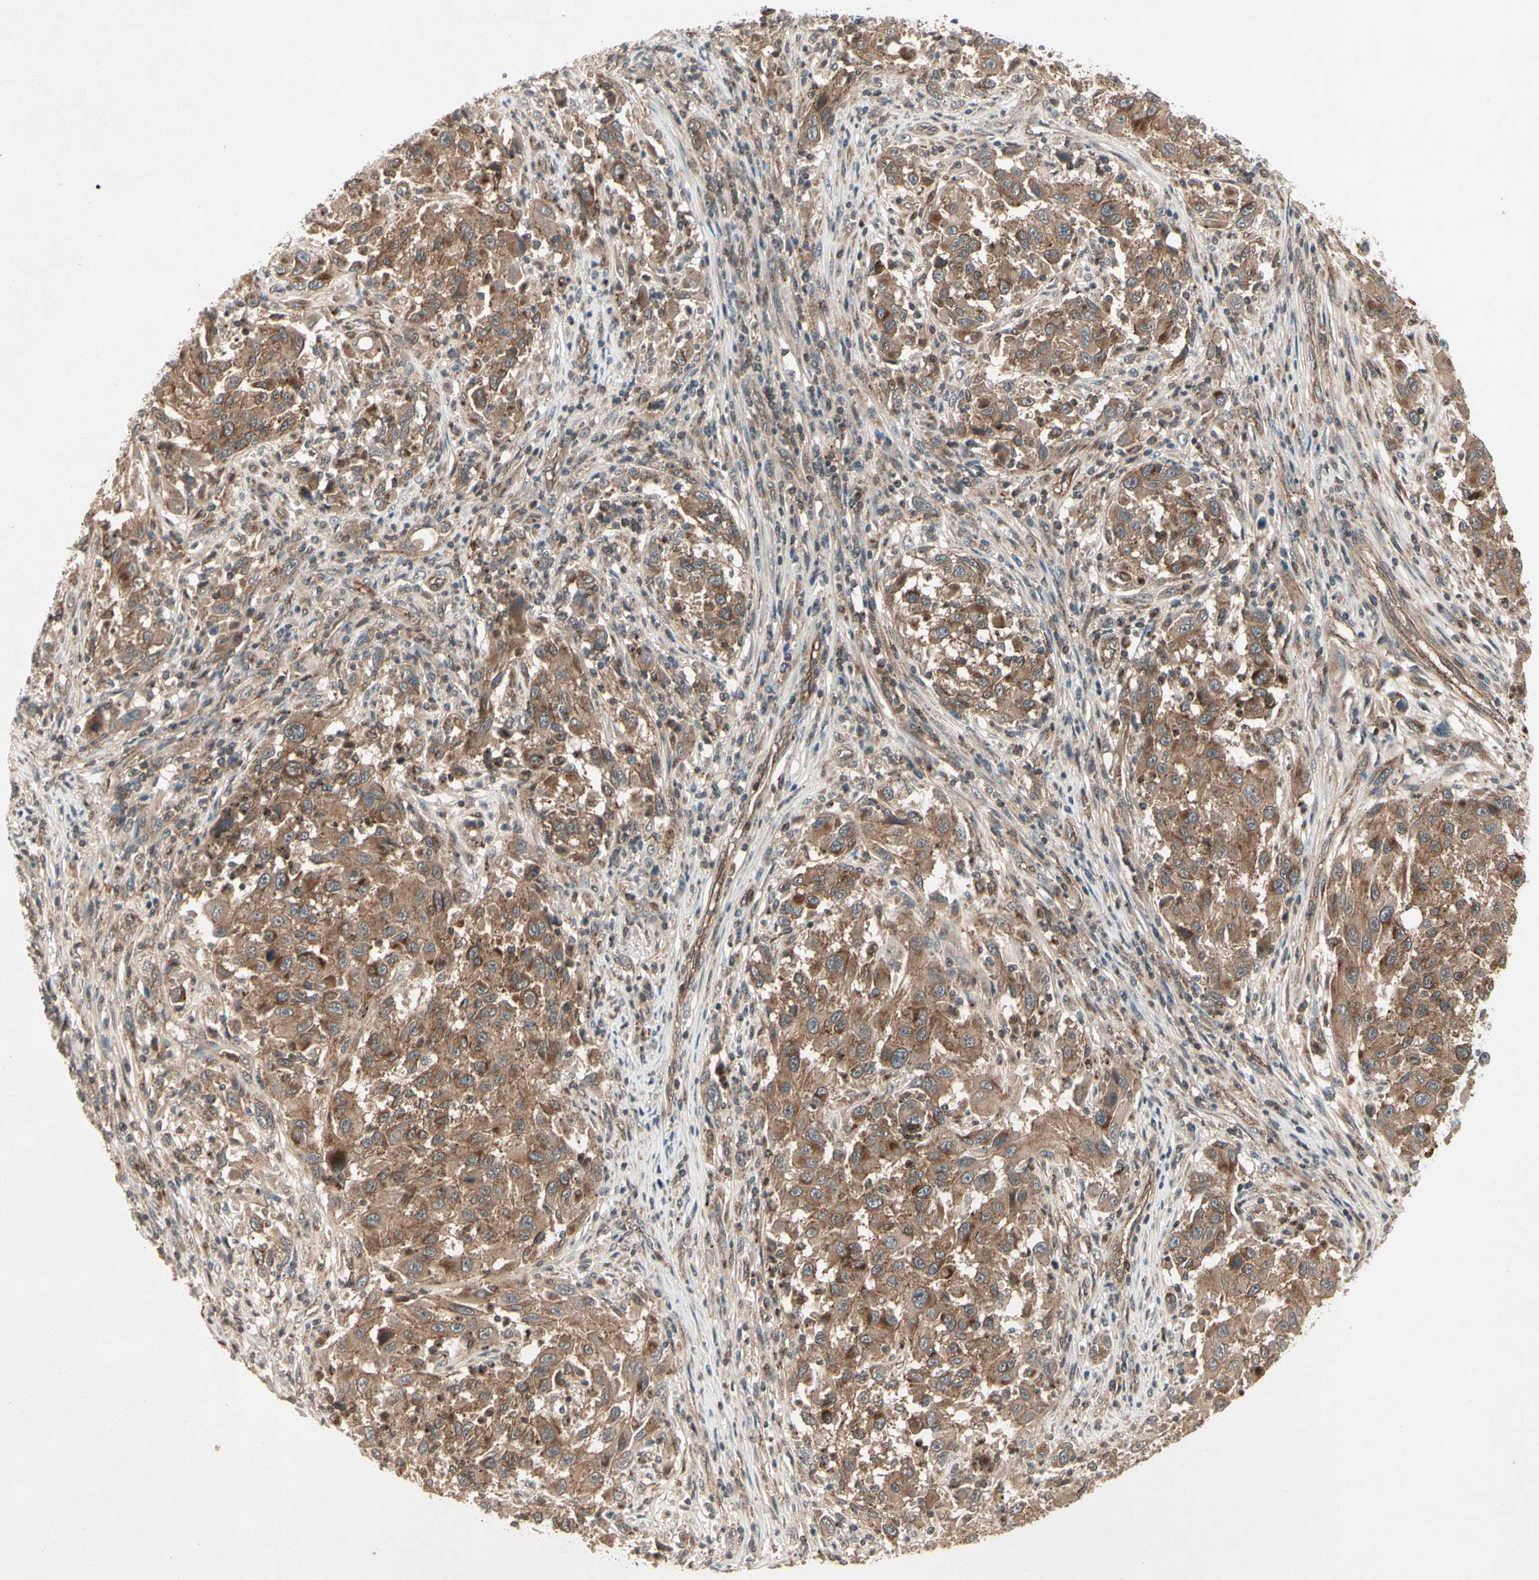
{"staining": {"intensity": "strong", "quantity": ">75%", "location": "cytoplasmic/membranous"}, "tissue": "melanoma", "cell_type": "Tumor cells", "image_type": "cancer", "snomed": [{"axis": "morphology", "description": "Malignant melanoma, Metastatic site"}, {"axis": "topography", "description": "Lymph node"}], "caption": "Human malignant melanoma (metastatic site) stained for a protein (brown) shows strong cytoplasmic/membranous positive expression in approximately >75% of tumor cells.", "gene": "FLOT1", "patient": {"sex": "male", "age": 61}}